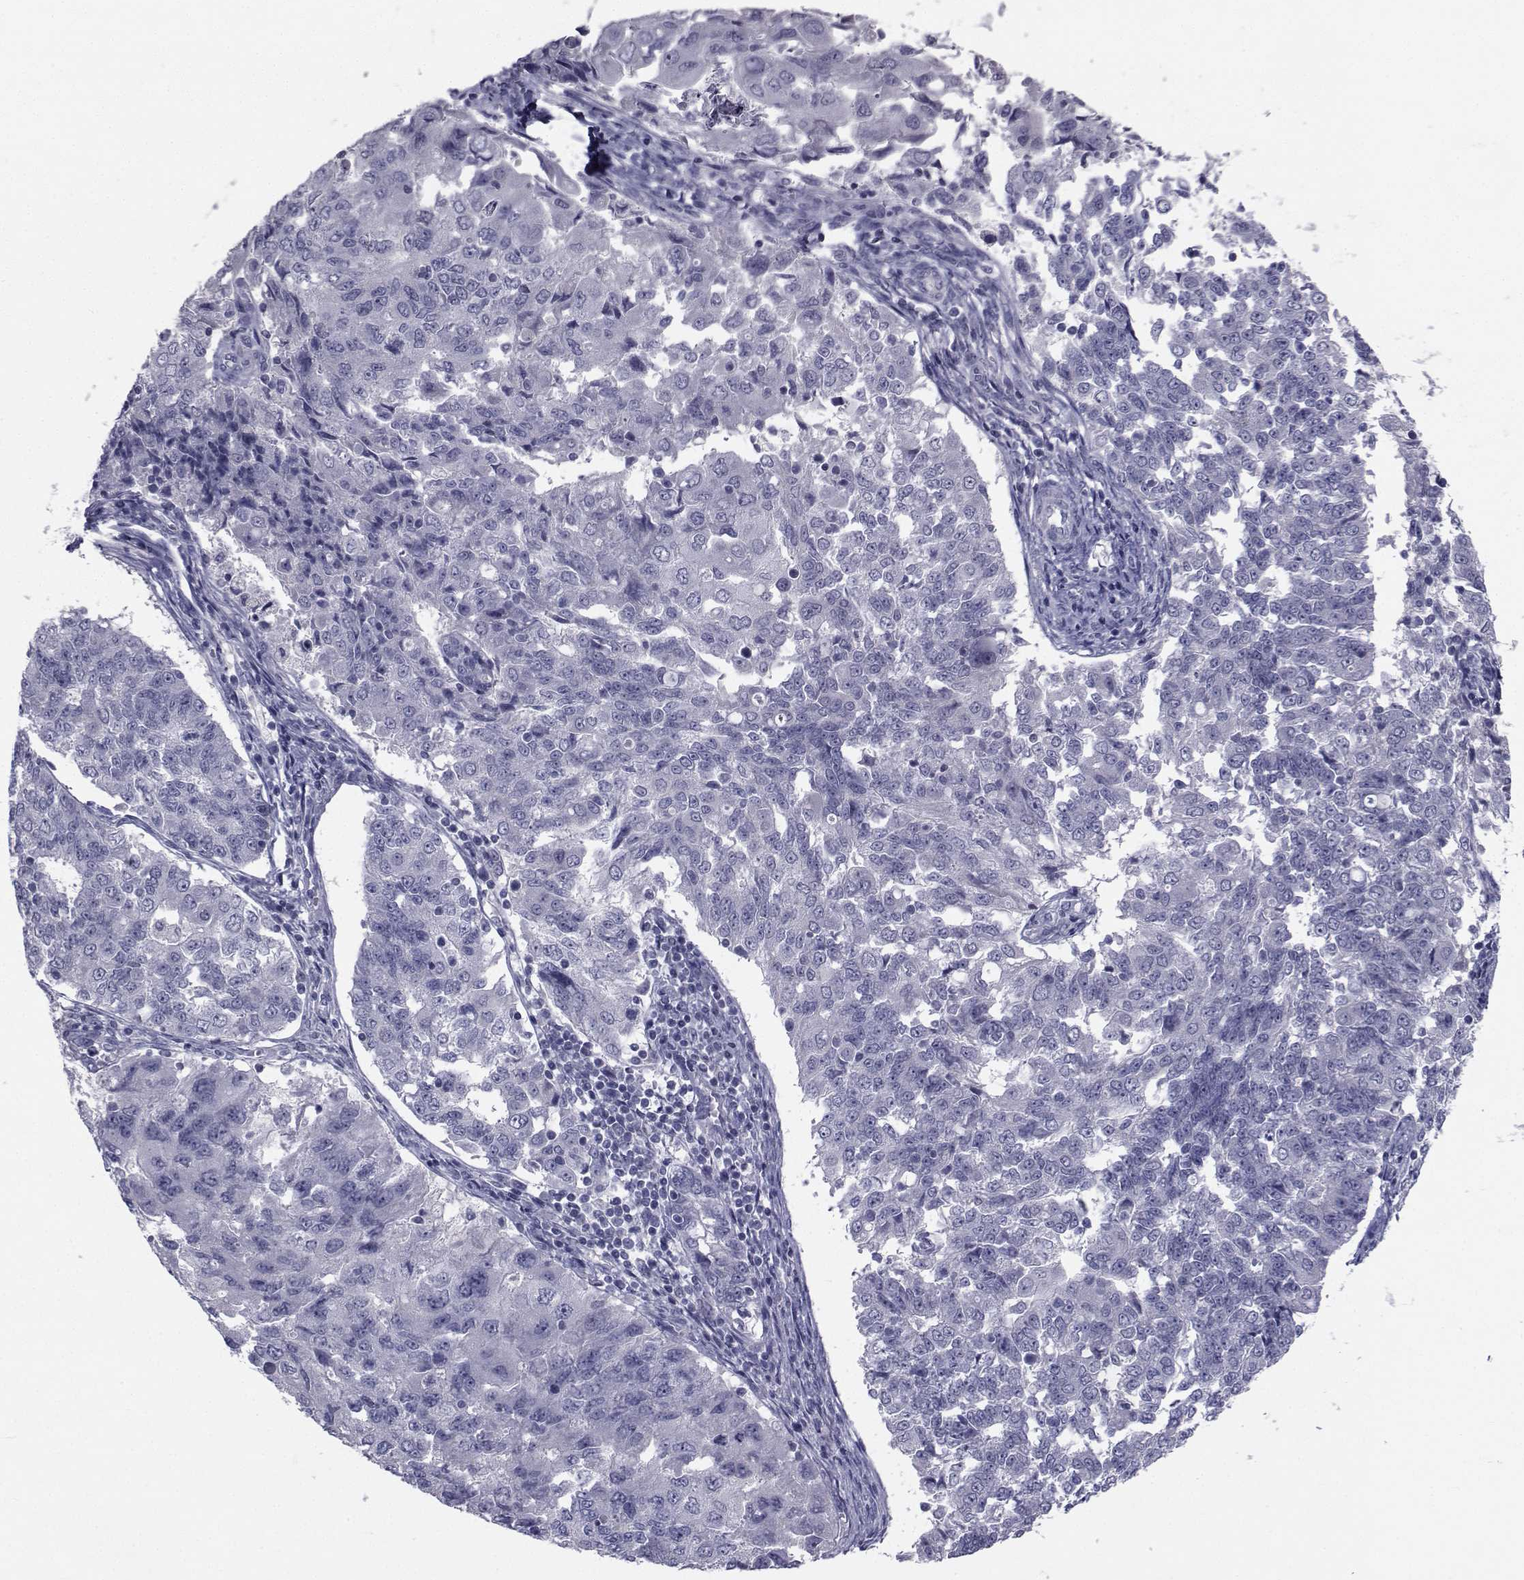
{"staining": {"intensity": "negative", "quantity": "none", "location": "none"}, "tissue": "endometrial cancer", "cell_type": "Tumor cells", "image_type": "cancer", "snomed": [{"axis": "morphology", "description": "Adenocarcinoma, NOS"}, {"axis": "topography", "description": "Endometrium"}], "caption": "Endometrial cancer was stained to show a protein in brown. There is no significant expression in tumor cells.", "gene": "CHRNA1", "patient": {"sex": "female", "age": 43}}